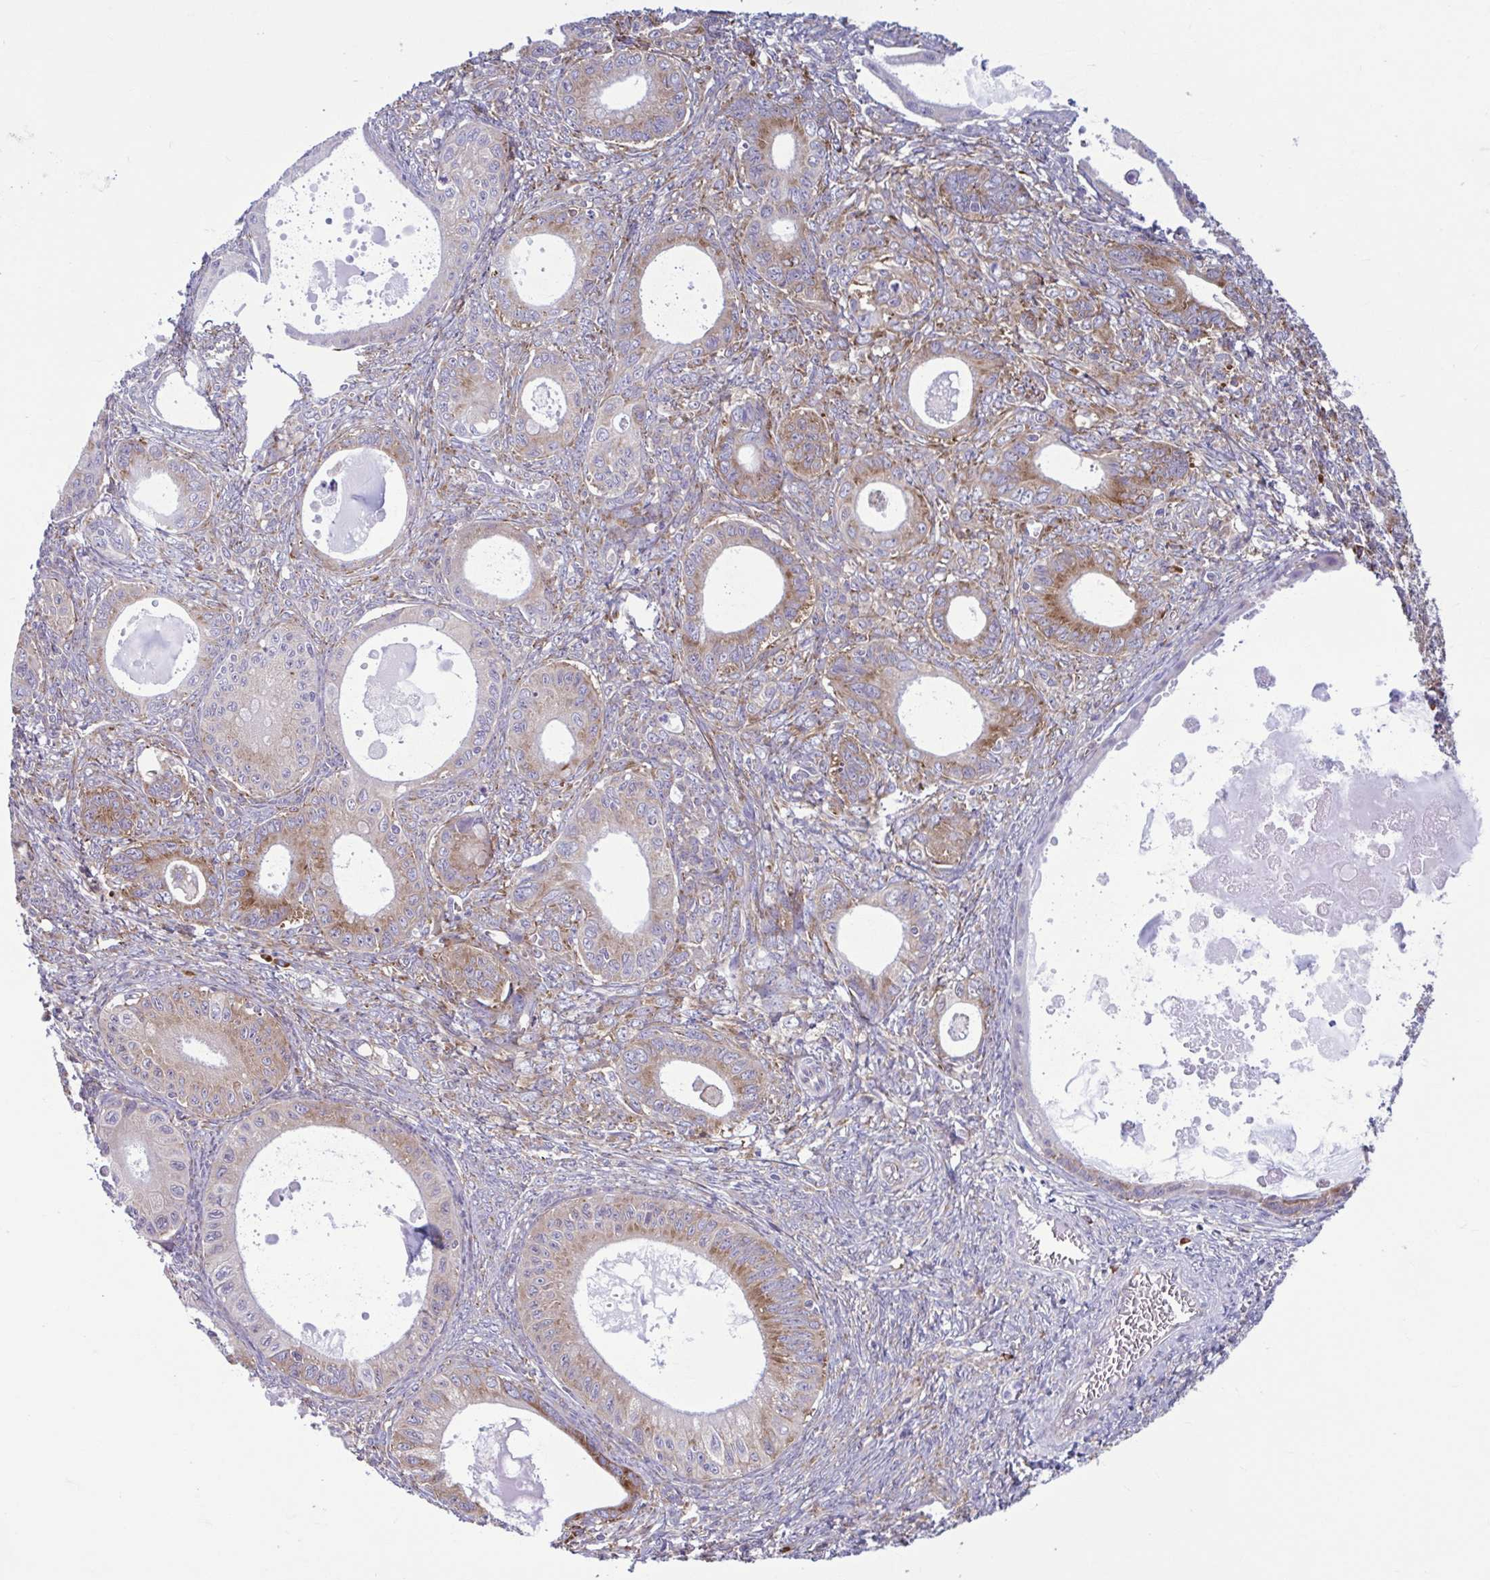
{"staining": {"intensity": "moderate", "quantity": "25%-75%", "location": "cytoplasmic/membranous"}, "tissue": "ovarian cancer", "cell_type": "Tumor cells", "image_type": "cancer", "snomed": [{"axis": "morphology", "description": "Cystadenocarcinoma, mucinous, NOS"}, {"axis": "topography", "description": "Ovary"}], "caption": "DAB immunohistochemical staining of ovarian mucinous cystadenocarcinoma reveals moderate cytoplasmic/membranous protein expression in about 25%-75% of tumor cells. (IHC, brightfield microscopy, high magnification).", "gene": "RPS16", "patient": {"sex": "female", "age": 64}}